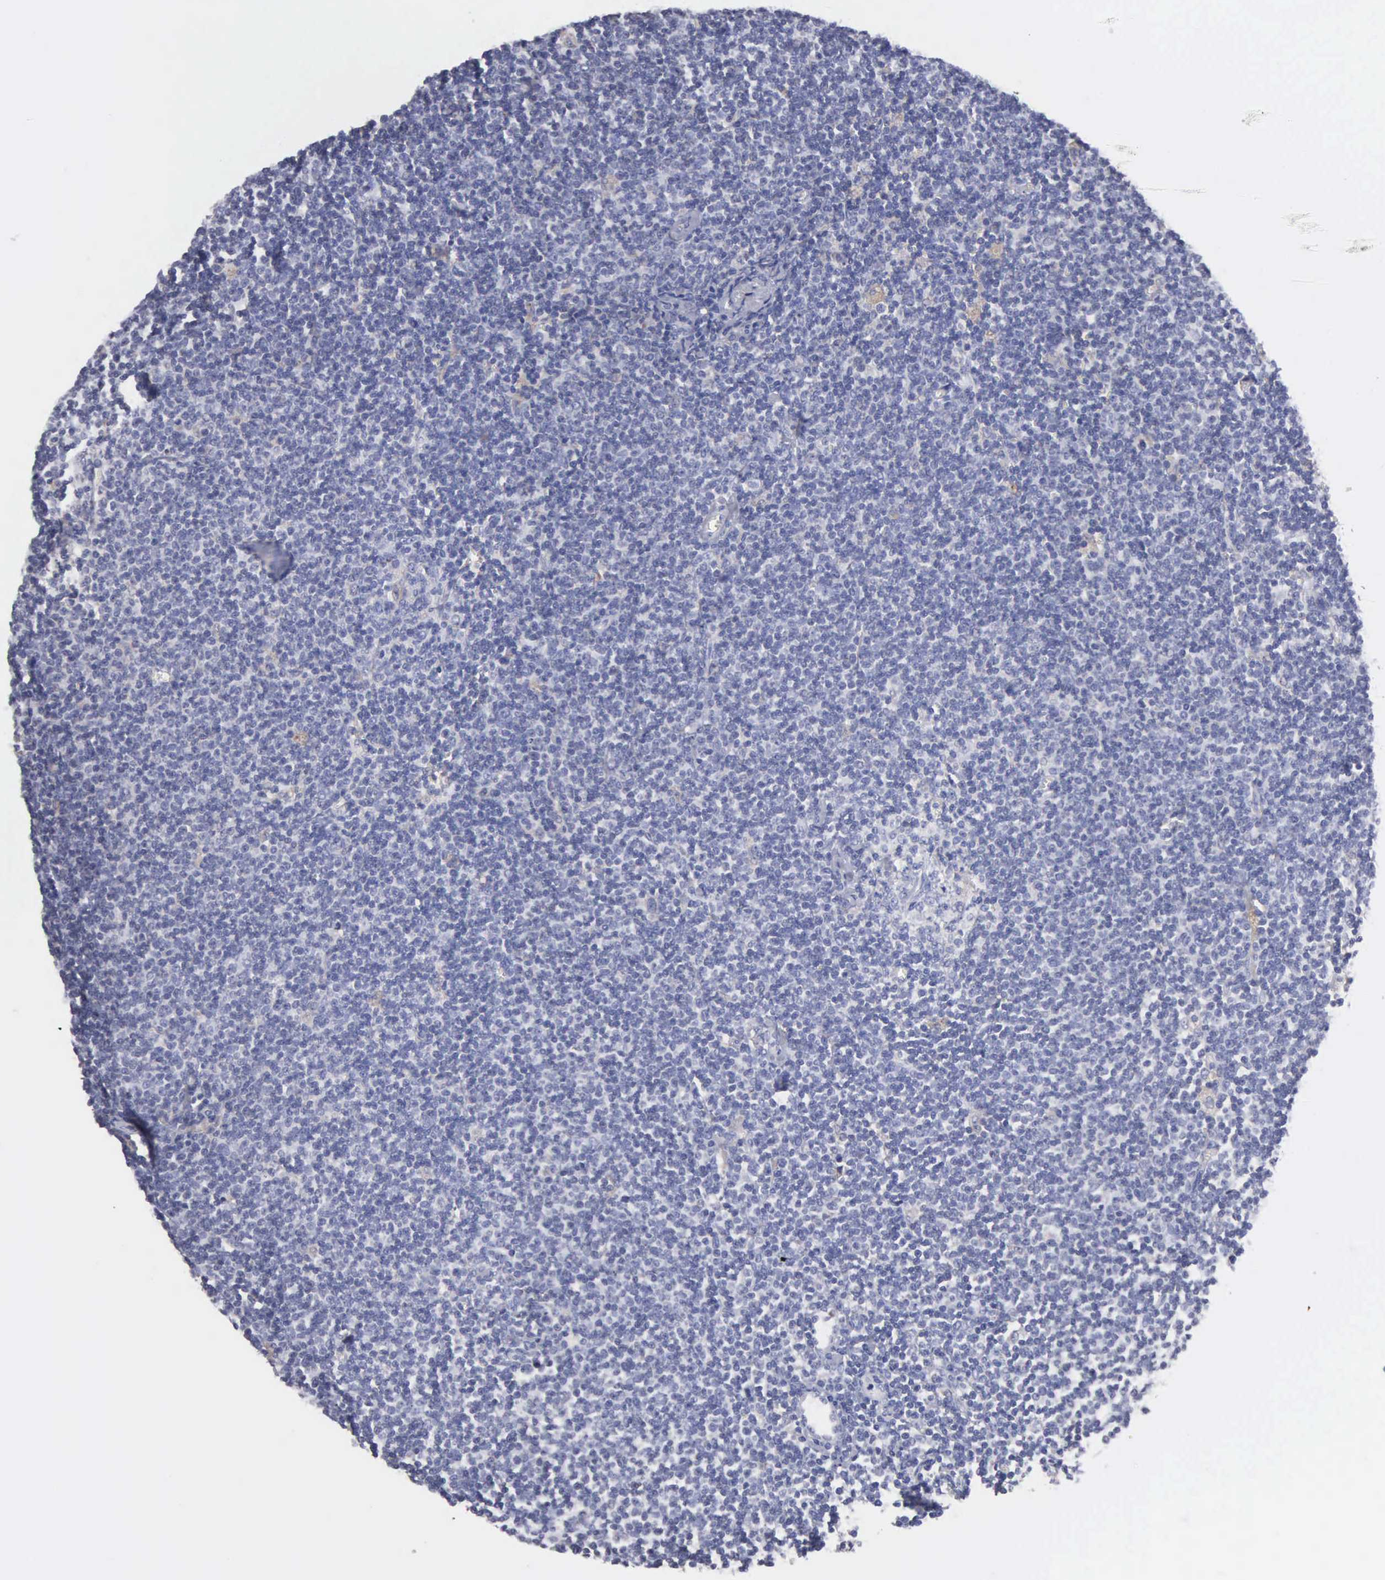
{"staining": {"intensity": "negative", "quantity": "none", "location": "none"}, "tissue": "lymphoma", "cell_type": "Tumor cells", "image_type": "cancer", "snomed": [{"axis": "morphology", "description": "Malignant lymphoma, non-Hodgkin's type, Low grade"}, {"axis": "topography", "description": "Lymph node"}], "caption": "Immunohistochemistry (IHC) image of neoplastic tissue: lymphoma stained with DAB (3,3'-diaminobenzidine) demonstrates no significant protein positivity in tumor cells. The staining is performed using DAB (3,3'-diaminobenzidine) brown chromogen with nuclei counter-stained in using hematoxylin.", "gene": "PTGS2", "patient": {"sex": "male", "age": 65}}